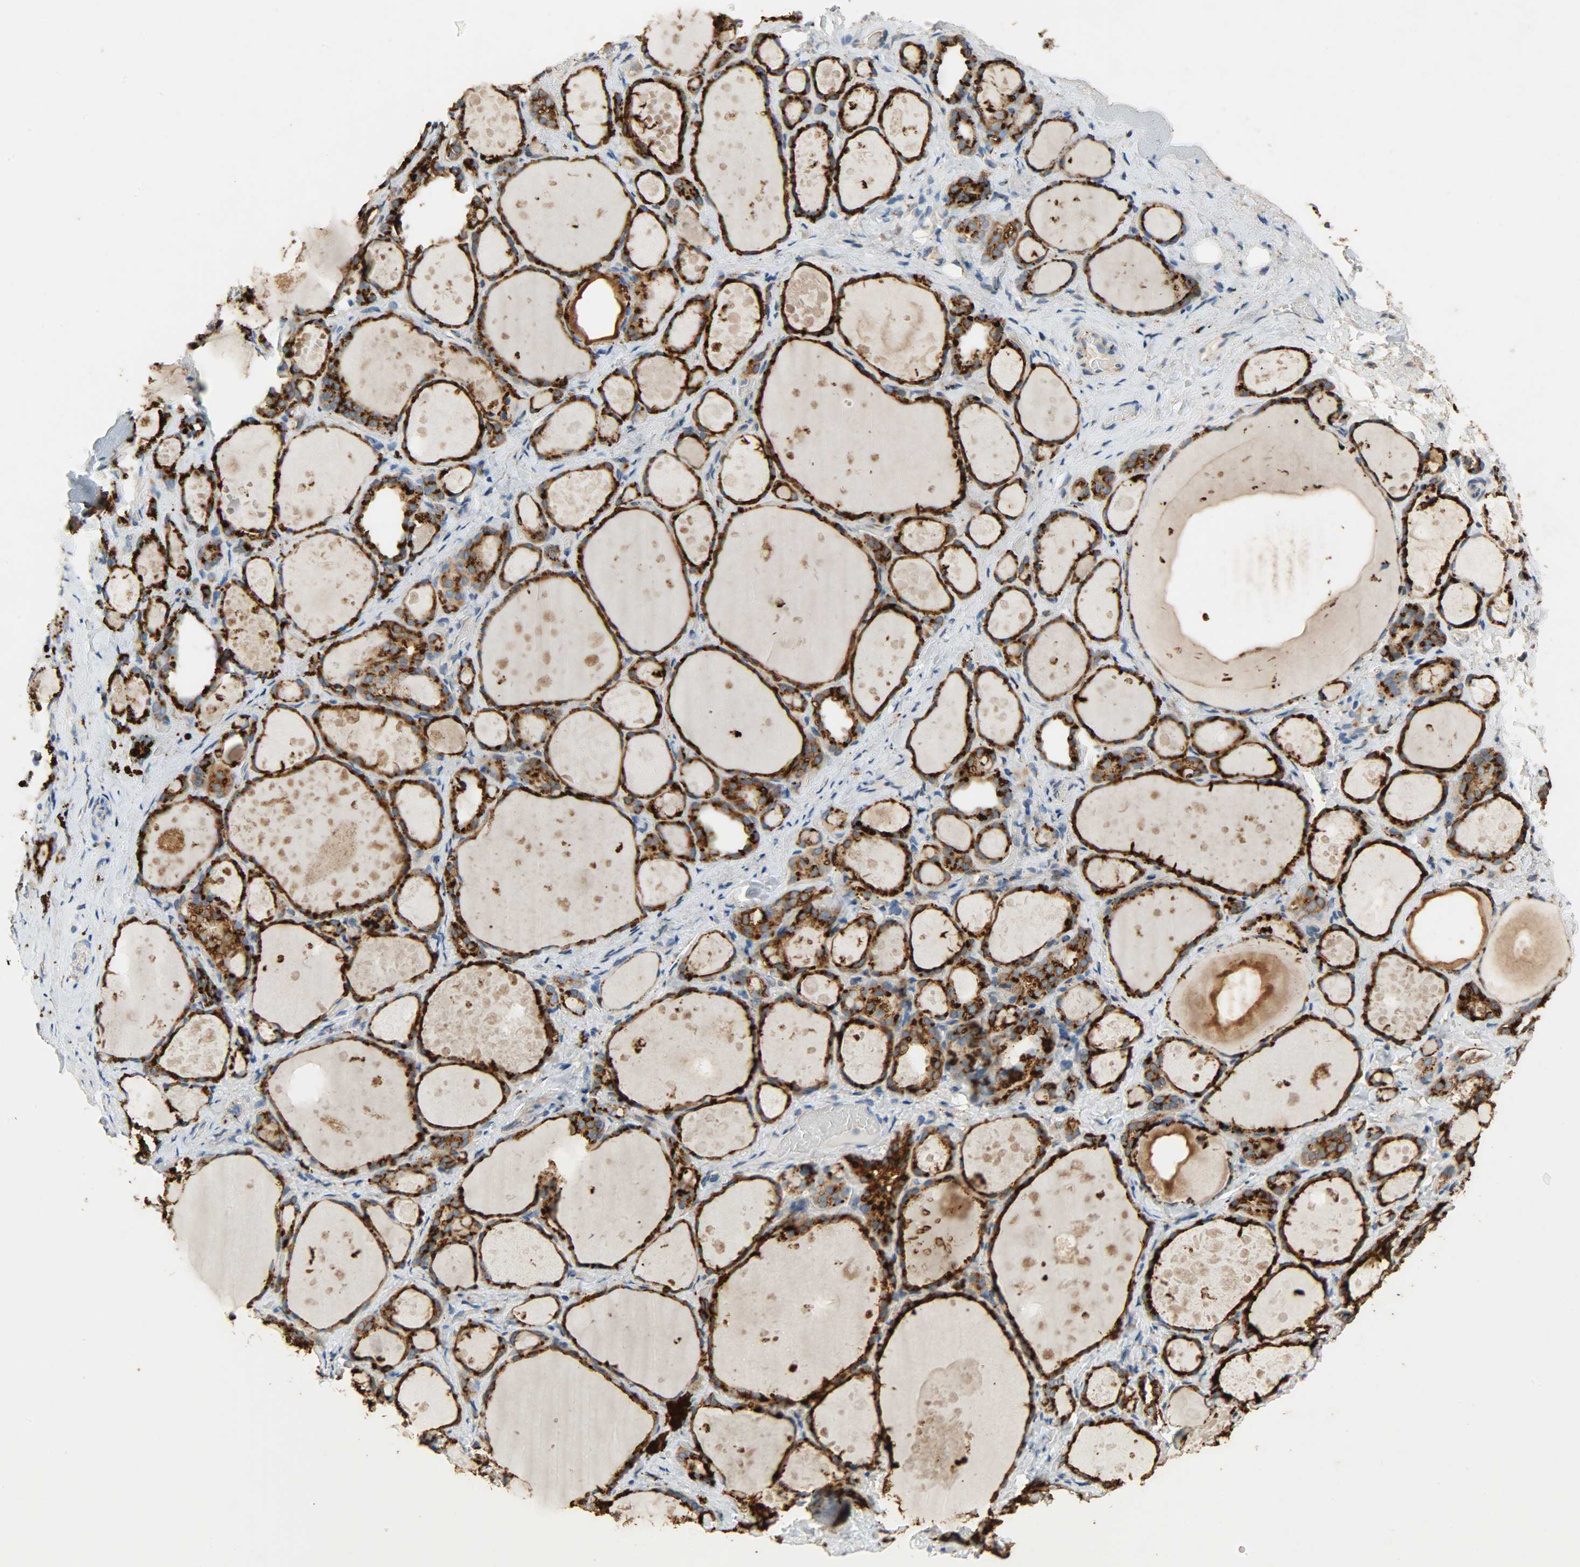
{"staining": {"intensity": "strong", "quantity": ">75%", "location": "cytoplasmic/membranous"}, "tissue": "thyroid gland", "cell_type": "Glandular cells", "image_type": "normal", "snomed": [{"axis": "morphology", "description": "Normal tissue, NOS"}, {"axis": "topography", "description": "Thyroid gland"}], "caption": "Thyroid gland stained with DAB (3,3'-diaminobenzidine) IHC exhibits high levels of strong cytoplasmic/membranous expression in approximately >75% of glandular cells.", "gene": "ASAH1", "patient": {"sex": "female", "age": 75}}